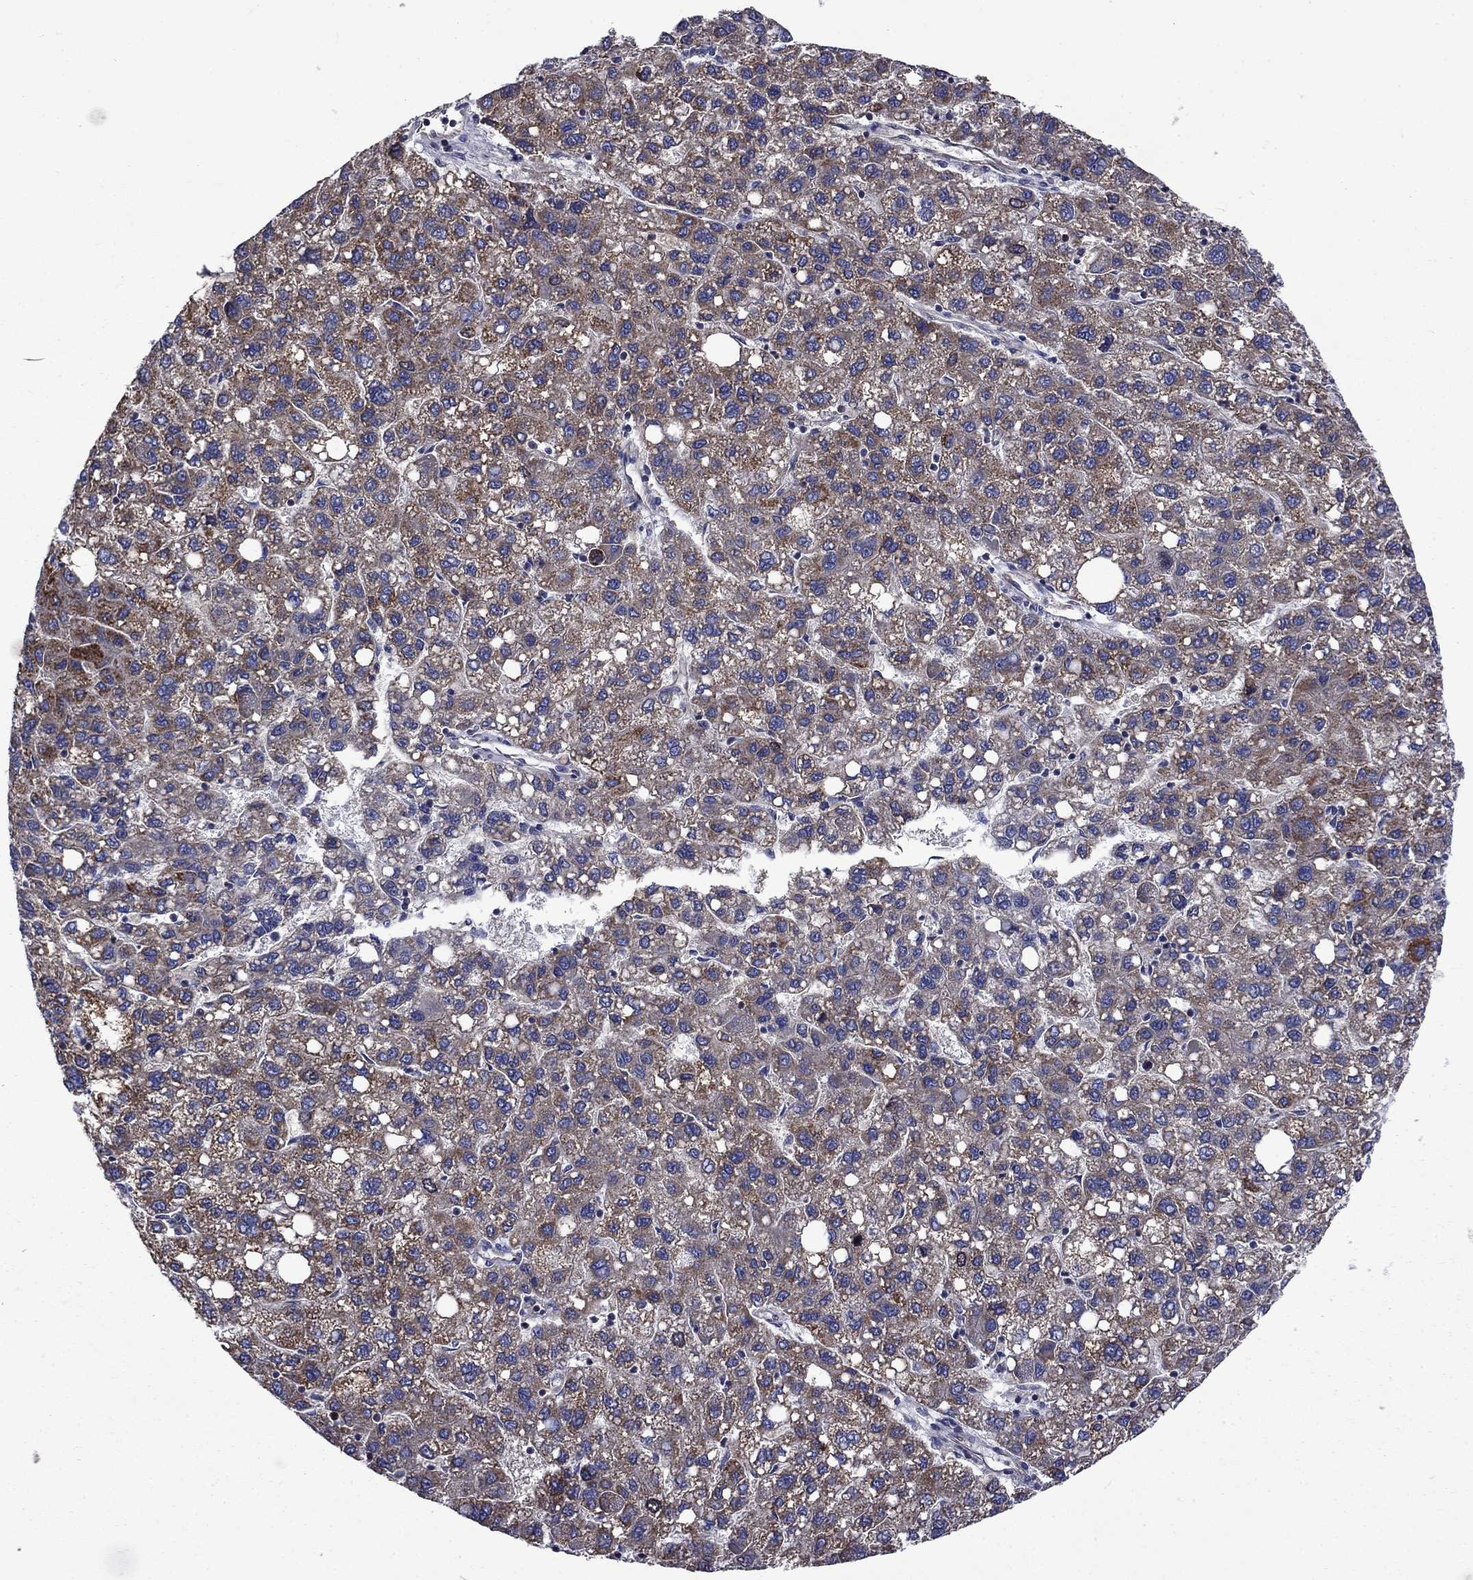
{"staining": {"intensity": "moderate", "quantity": "25%-75%", "location": "cytoplasmic/membranous"}, "tissue": "liver cancer", "cell_type": "Tumor cells", "image_type": "cancer", "snomed": [{"axis": "morphology", "description": "Carcinoma, Hepatocellular, NOS"}, {"axis": "topography", "description": "Liver"}], "caption": "Liver cancer (hepatocellular carcinoma) was stained to show a protein in brown. There is medium levels of moderate cytoplasmic/membranous expression in about 25%-75% of tumor cells.", "gene": "KIF22", "patient": {"sex": "female", "age": 82}}